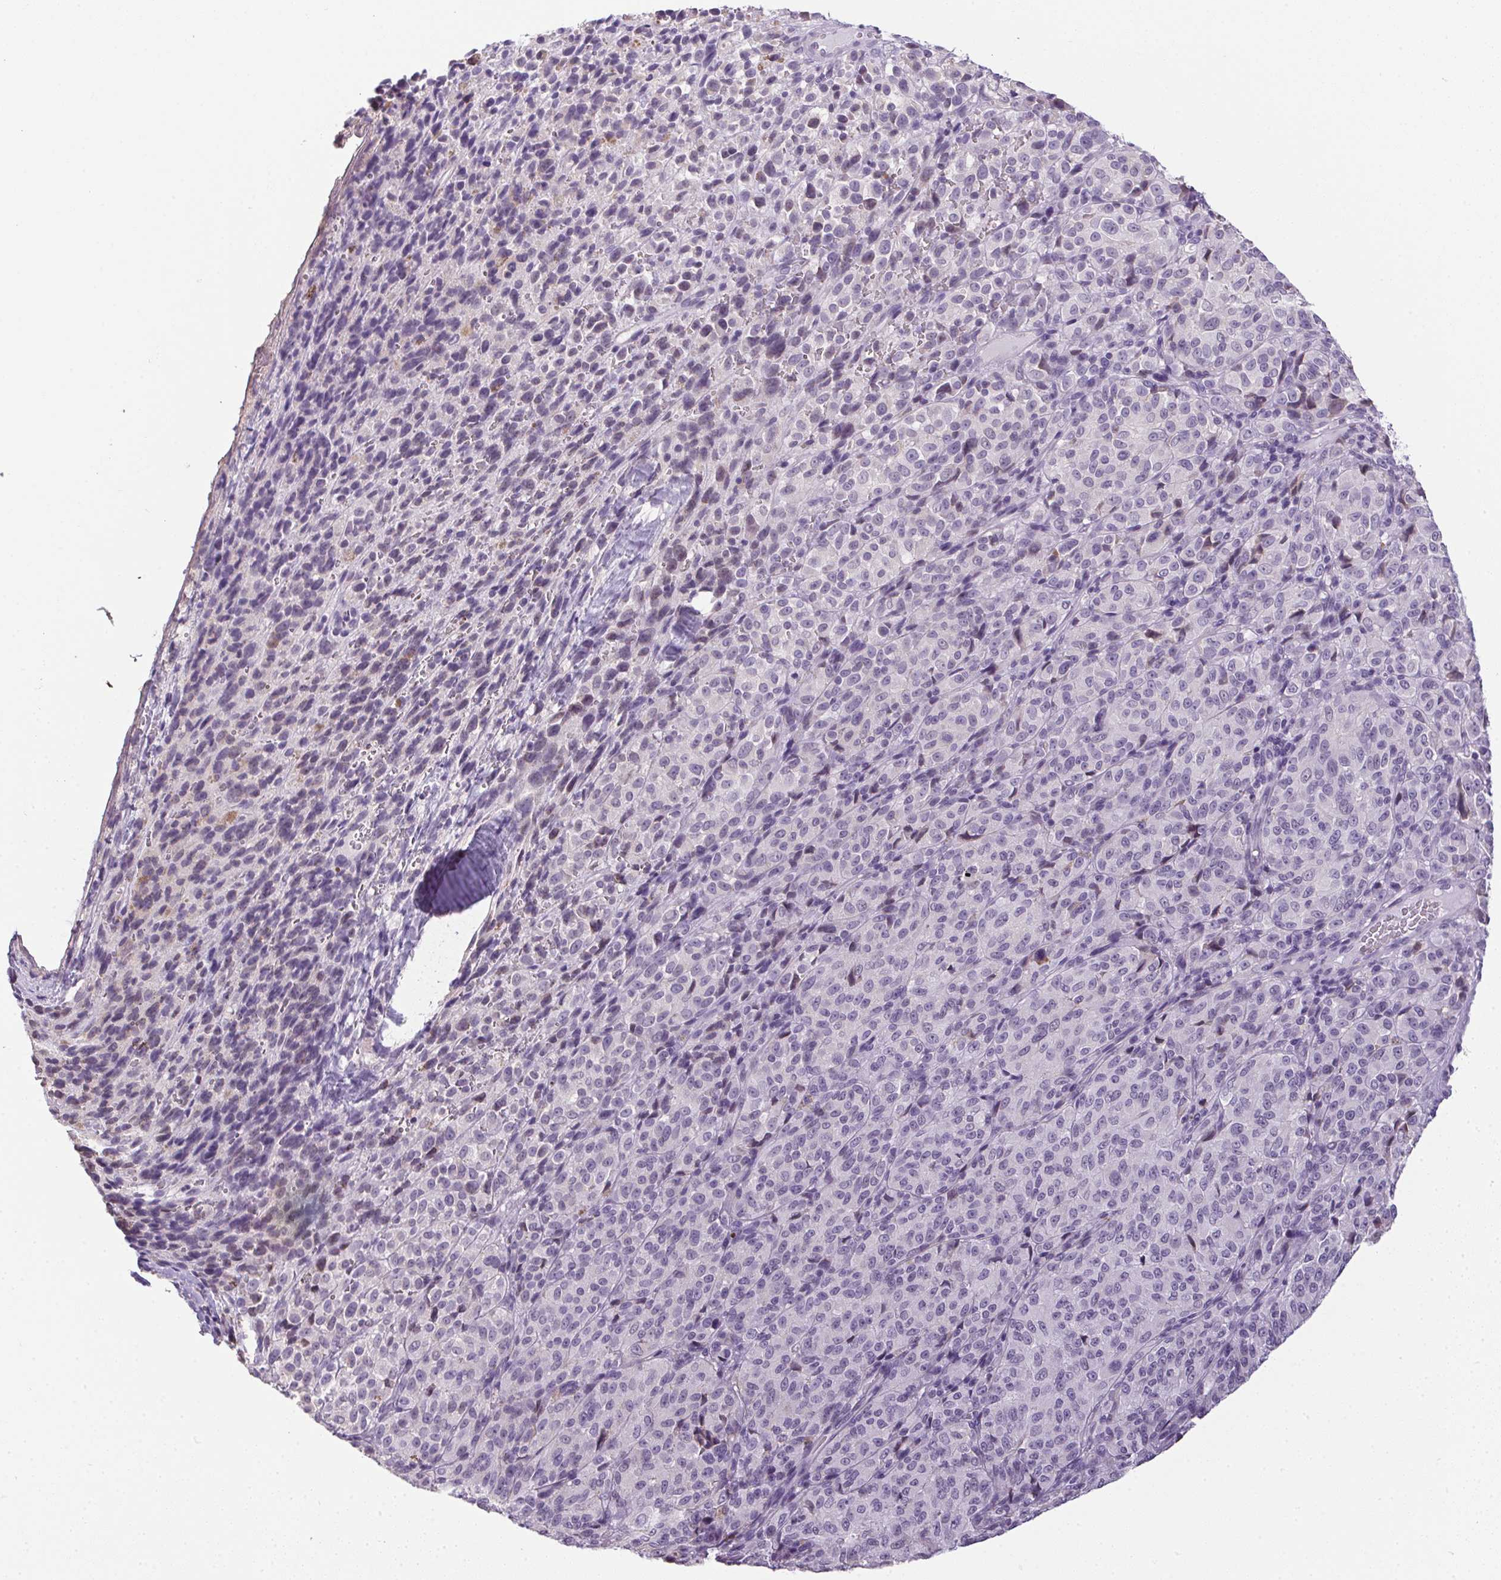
{"staining": {"intensity": "negative", "quantity": "none", "location": "none"}, "tissue": "melanoma", "cell_type": "Tumor cells", "image_type": "cancer", "snomed": [{"axis": "morphology", "description": "Malignant melanoma, Metastatic site"}, {"axis": "topography", "description": "Brain"}], "caption": "A micrograph of human melanoma is negative for staining in tumor cells.", "gene": "PRL", "patient": {"sex": "female", "age": 56}}